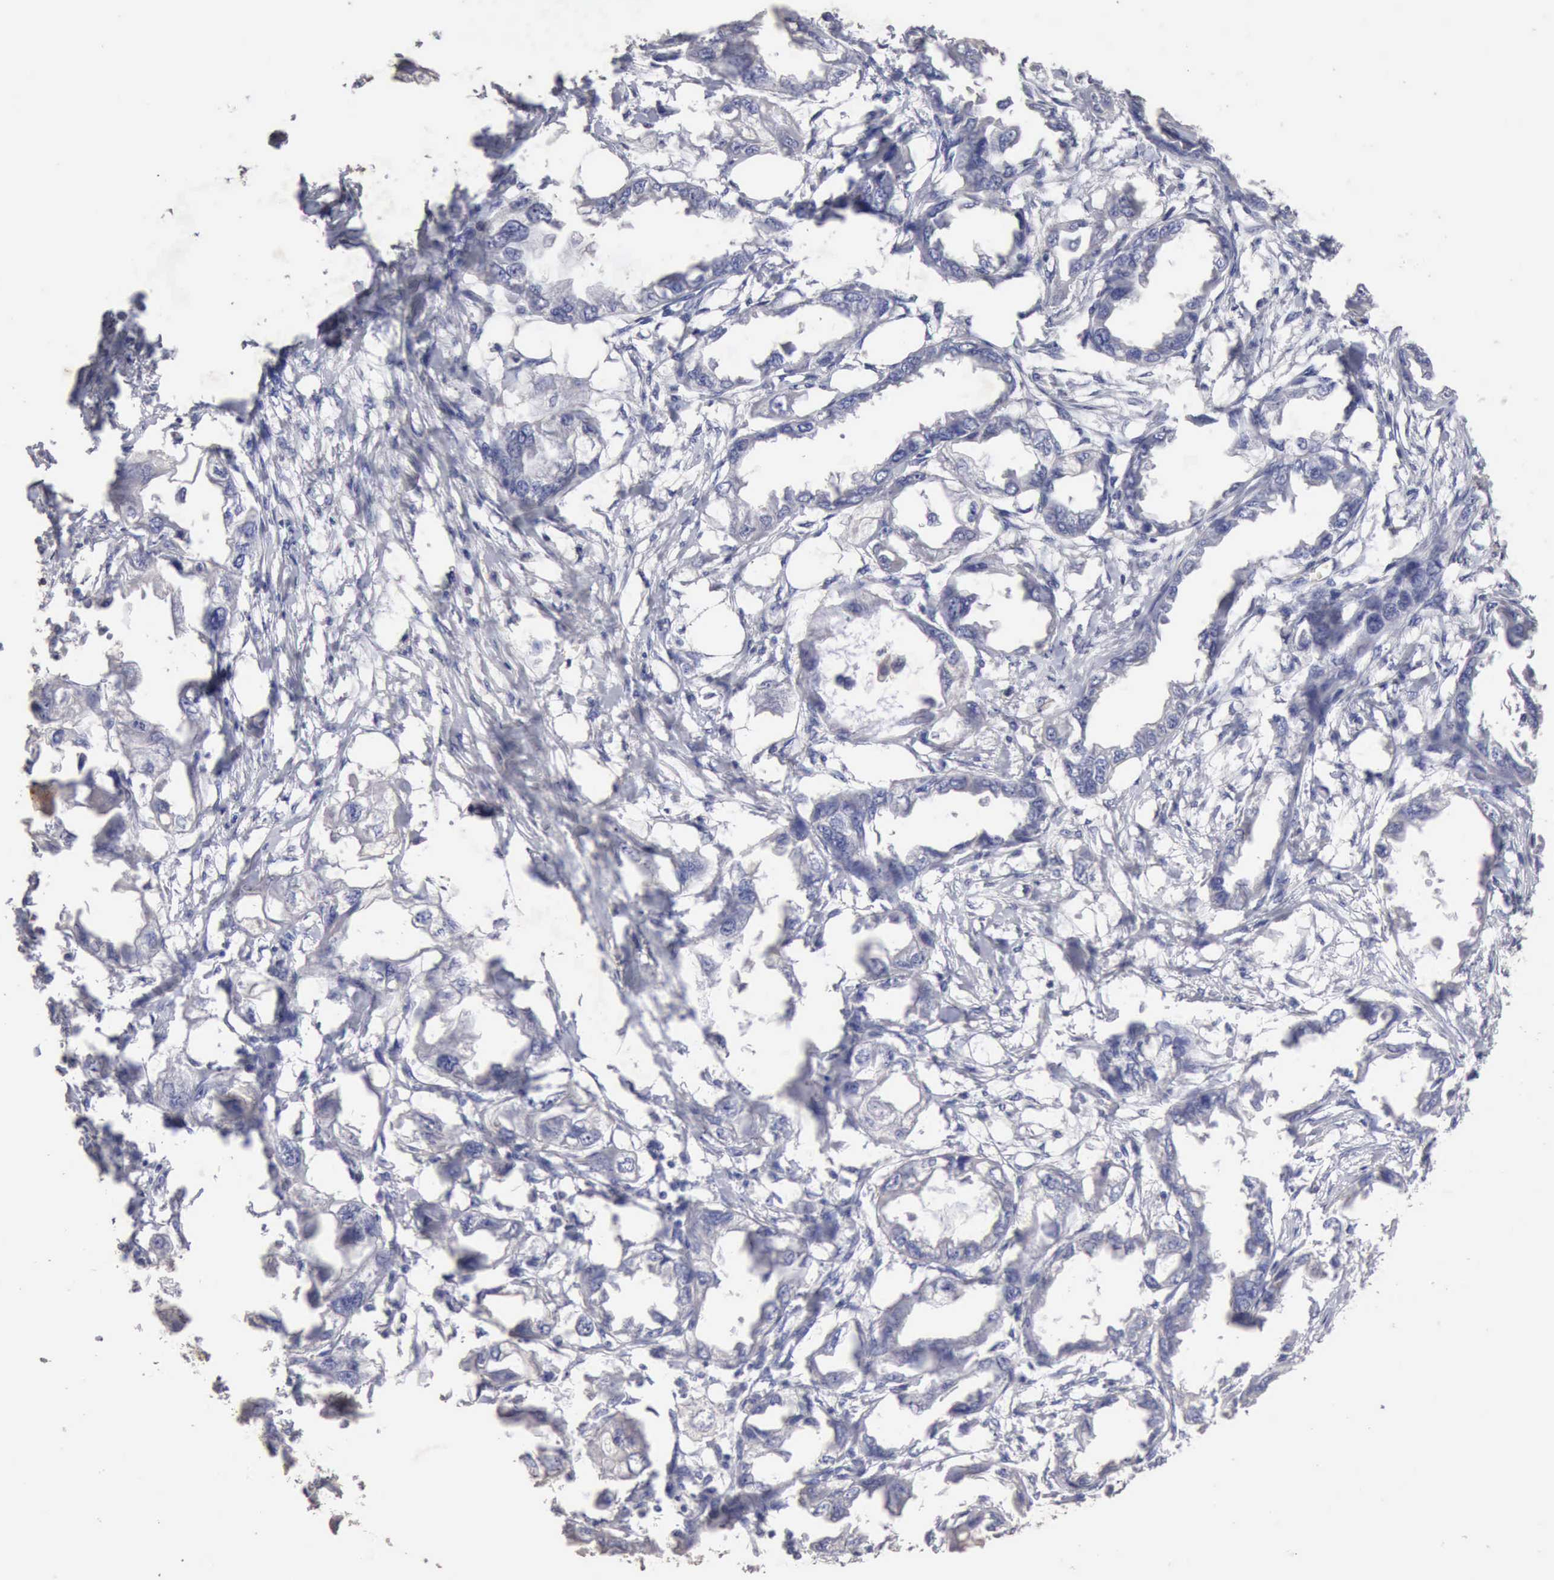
{"staining": {"intensity": "negative", "quantity": "none", "location": "none"}, "tissue": "endometrial cancer", "cell_type": "Tumor cells", "image_type": "cancer", "snomed": [{"axis": "morphology", "description": "Adenocarcinoma, NOS"}, {"axis": "topography", "description": "Endometrium"}], "caption": "There is no significant staining in tumor cells of endometrial adenocarcinoma.", "gene": "KRT6B", "patient": {"sex": "female", "age": 67}}